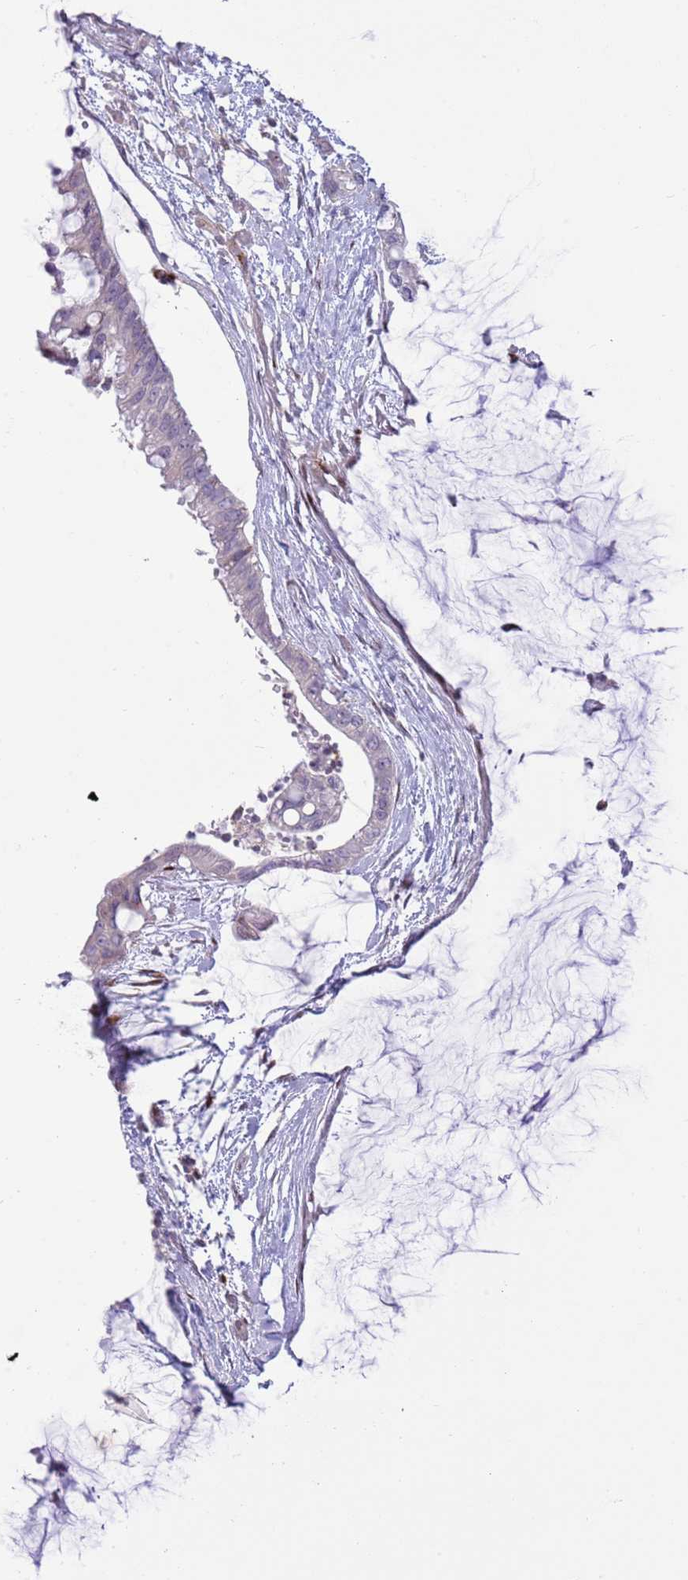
{"staining": {"intensity": "negative", "quantity": "none", "location": "none"}, "tissue": "ovarian cancer", "cell_type": "Tumor cells", "image_type": "cancer", "snomed": [{"axis": "morphology", "description": "Cystadenocarcinoma, mucinous, NOS"}, {"axis": "topography", "description": "Ovary"}], "caption": "Immunohistochemistry (IHC) image of neoplastic tissue: human ovarian mucinous cystadenocarcinoma stained with DAB (3,3'-diaminobenzidine) shows no significant protein expression in tumor cells.", "gene": "ANO8", "patient": {"sex": "female", "age": 39}}